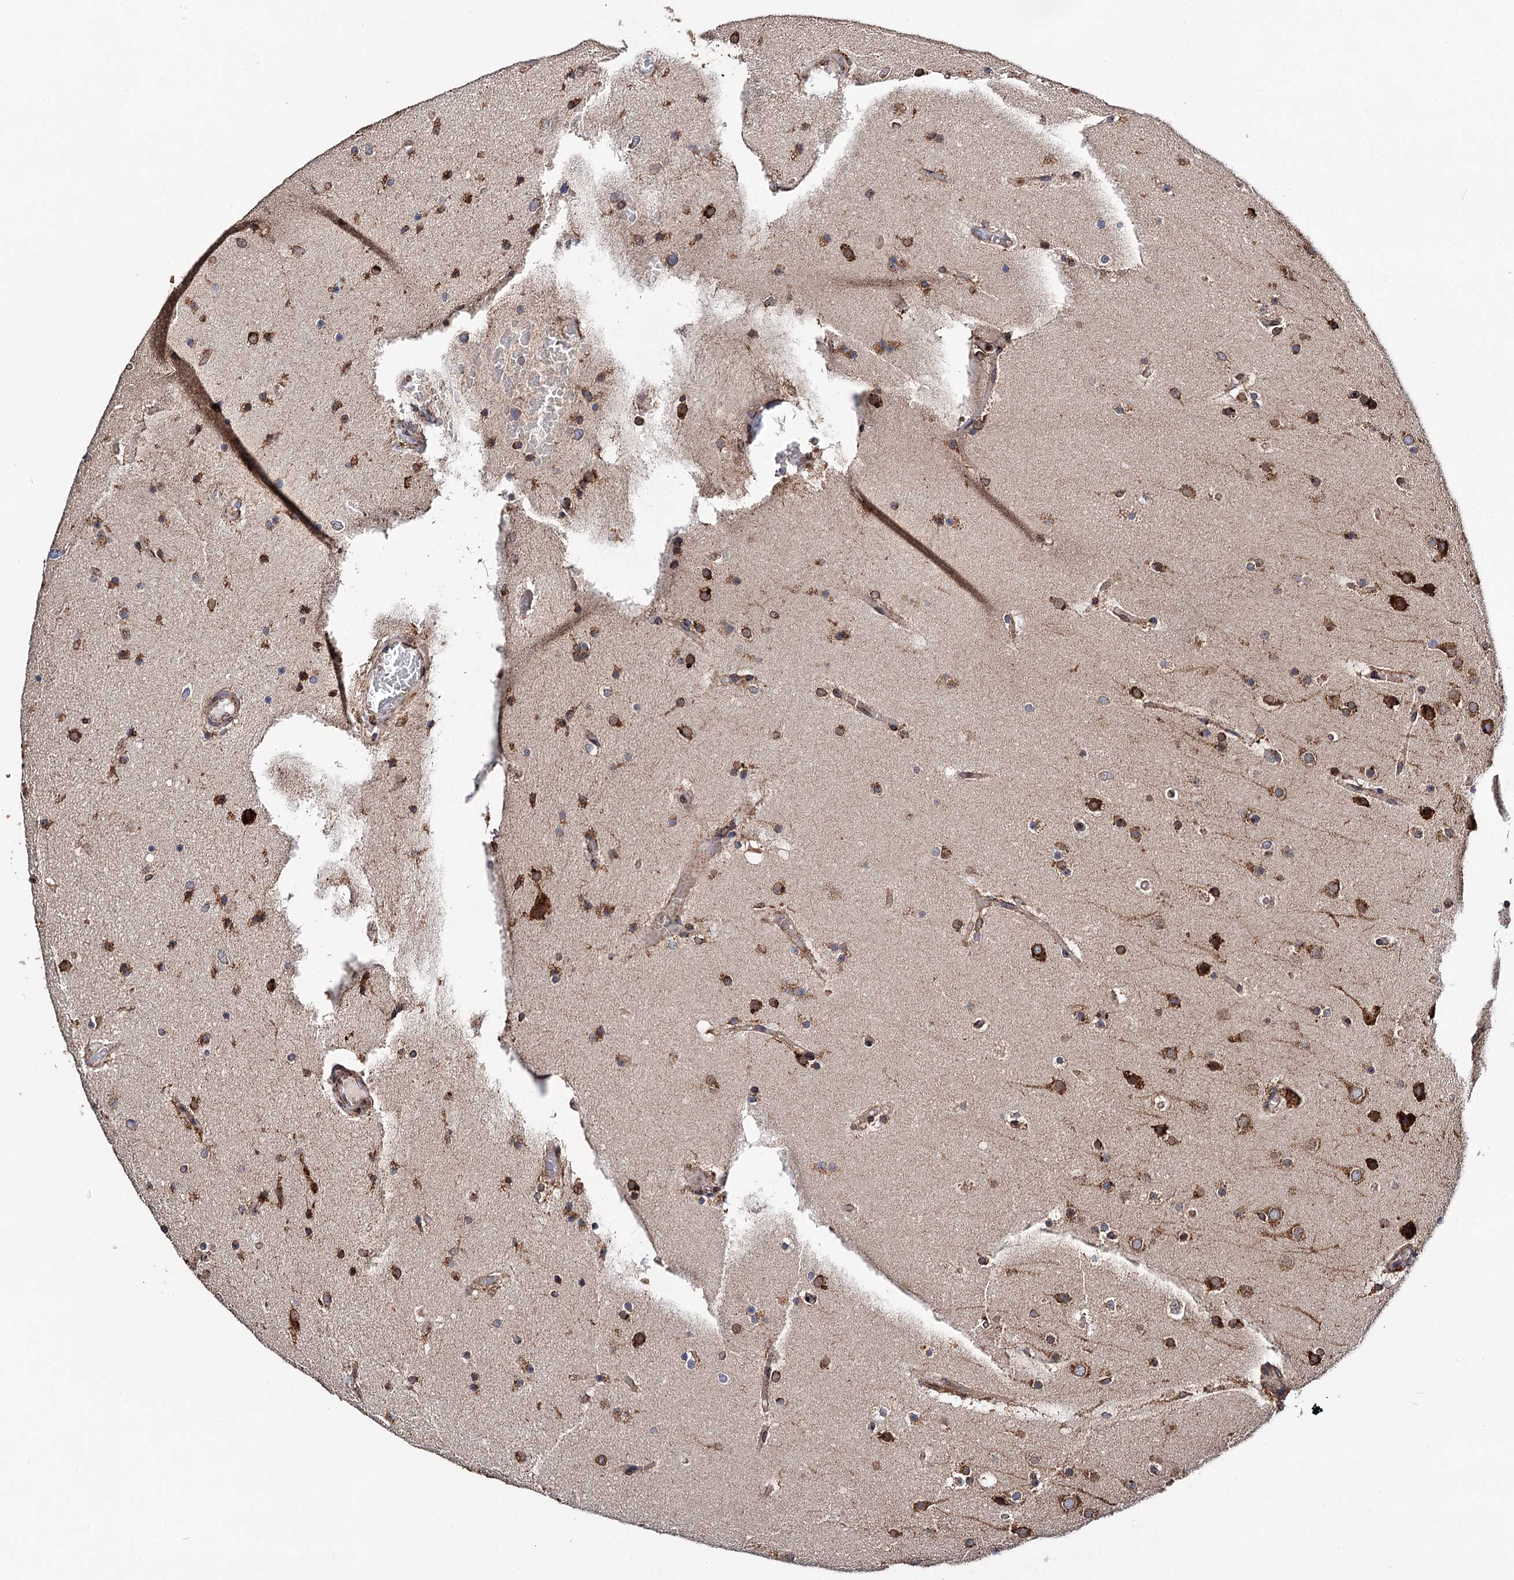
{"staining": {"intensity": "strong", "quantity": ">75%", "location": "cytoplasmic/membranous"}, "tissue": "glioma", "cell_type": "Tumor cells", "image_type": "cancer", "snomed": [{"axis": "morphology", "description": "Glioma, malignant, High grade"}, {"axis": "topography", "description": "Cerebral cortex"}], "caption": "This is a micrograph of immunohistochemistry staining of high-grade glioma (malignant), which shows strong expression in the cytoplasmic/membranous of tumor cells.", "gene": "ERP29", "patient": {"sex": "female", "age": 36}}